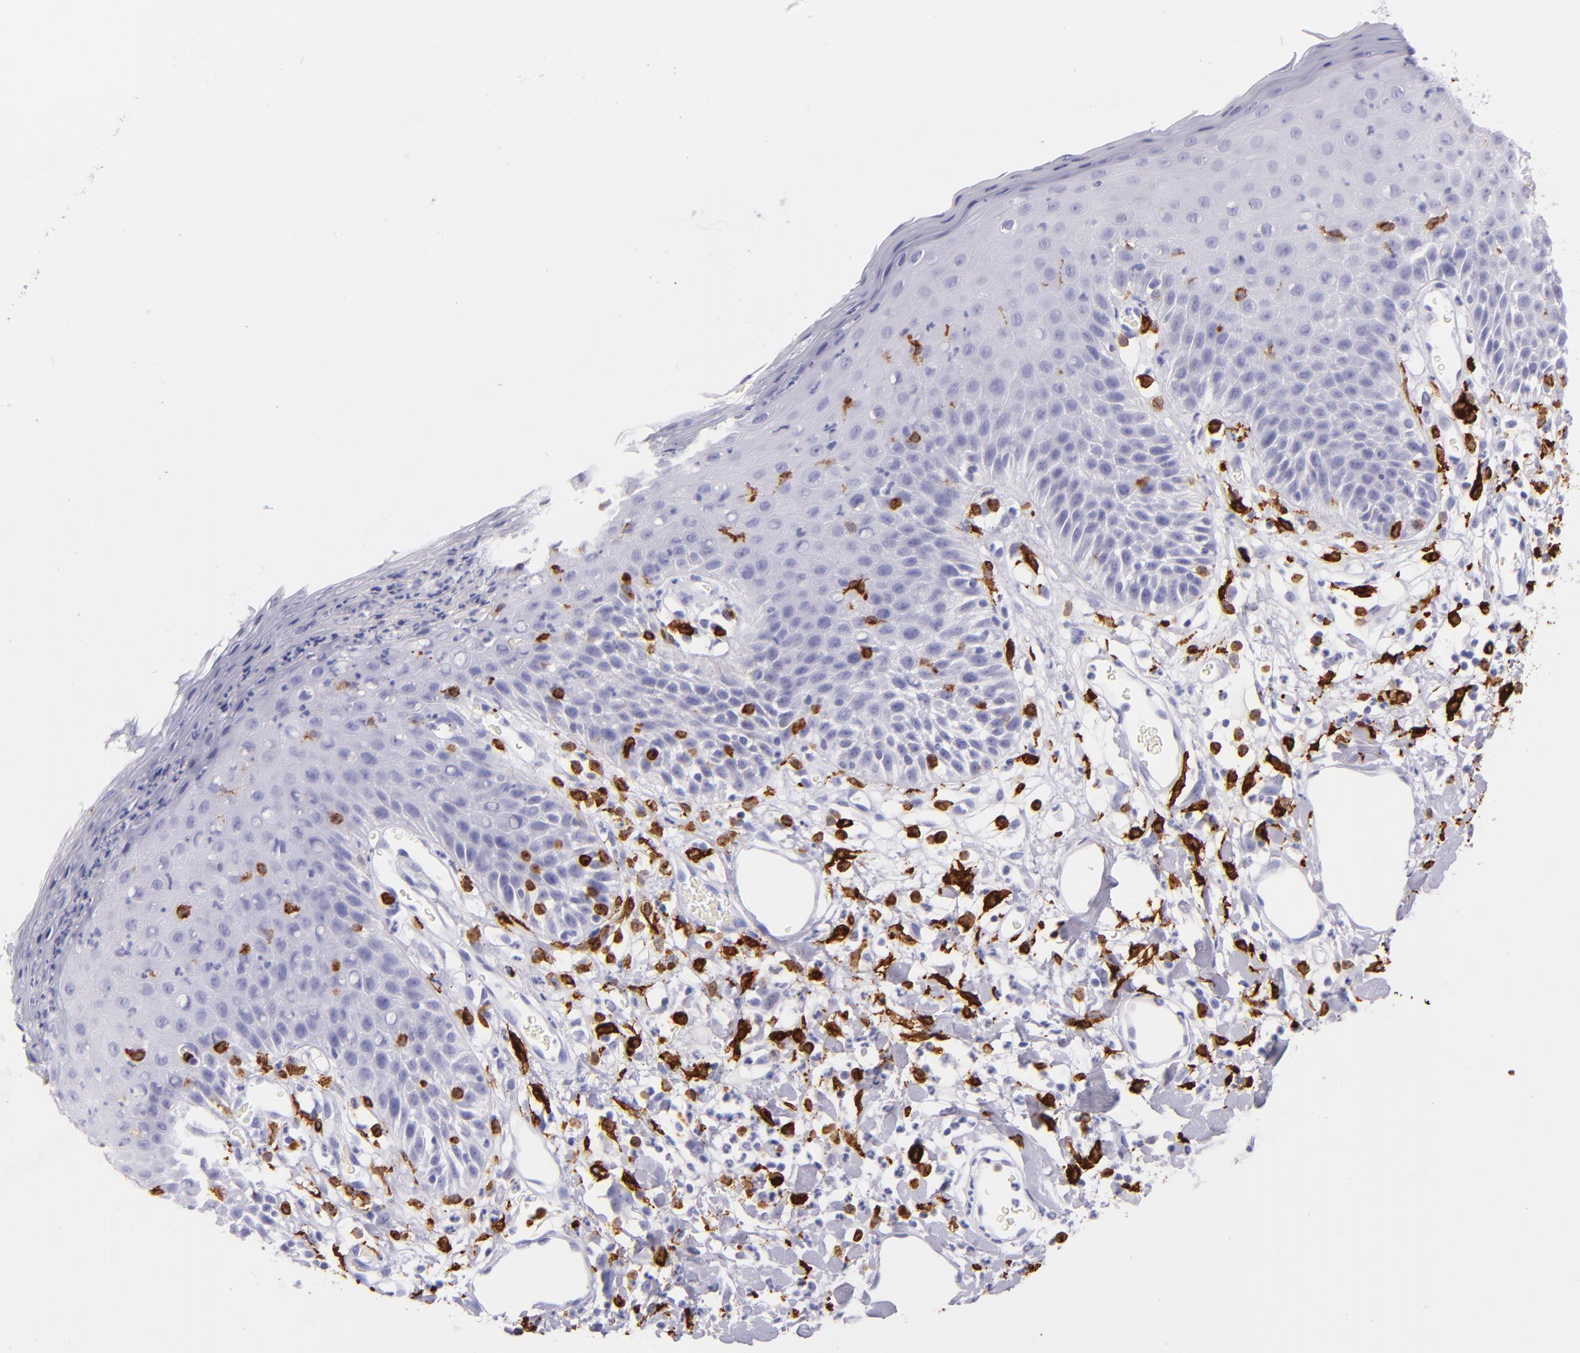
{"staining": {"intensity": "negative", "quantity": "none", "location": "none"}, "tissue": "skin", "cell_type": "Epidermal cells", "image_type": "normal", "snomed": [{"axis": "morphology", "description": "Normal tissue, NOS"}, {"axis": "topography", "description": "Vulva"}, {"axis": "topography", "description": "Peripheral nerve tissue"}], "caption": "High power microscopy image of an immunohistochemistry photomicrograph of unremarkable skin, revealing no significant positivity in epidermal cells.", "gene": "CD163", "patient": {"sex": "female", "age": 68}}